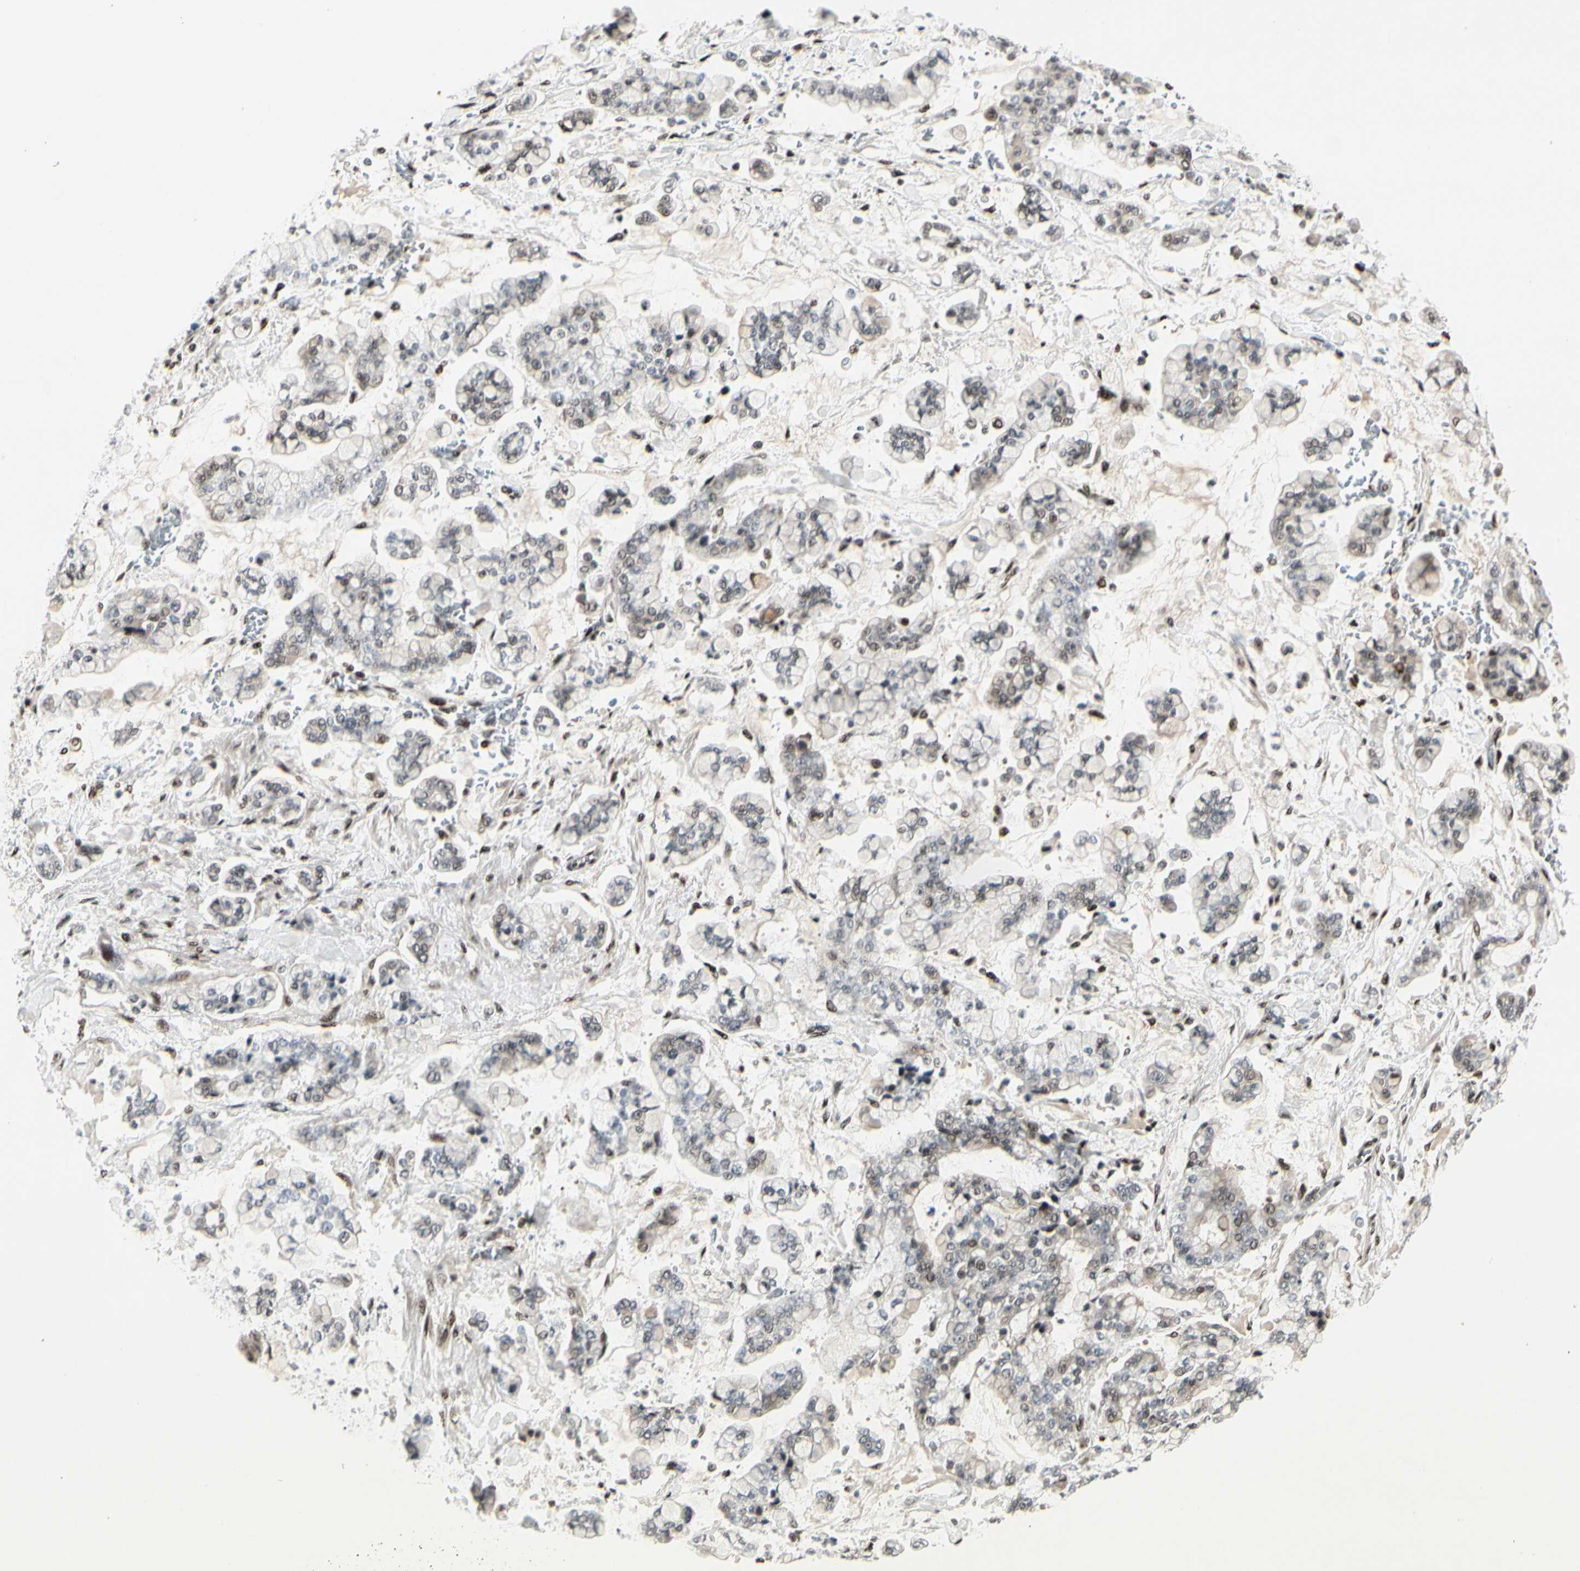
{"staining": {"intensity": "moderate", "quantity": "<25%", "location": "nuclear"}, "tissue": "stomach cancer", "cell_type": "Tumor cells", "image_type": "cancer", "snomed": [{"axis": "morphology", "description": "Normal tissue, NOS"}, {"axis": "morphology", "description": "Adenocarcinoma, NOS"}, {"axis": "topography", "description": "Stomach, upper"}, {"axis": "topography", "description": "Stomach"}], "caption": "Protein positivity by IHC shows moderate nuclear staining in about <25% of tumor cells in adenocarcinoma (stomach).", "gene": "FOXJ2", "patient": {"sex": "male", "age": 76}}